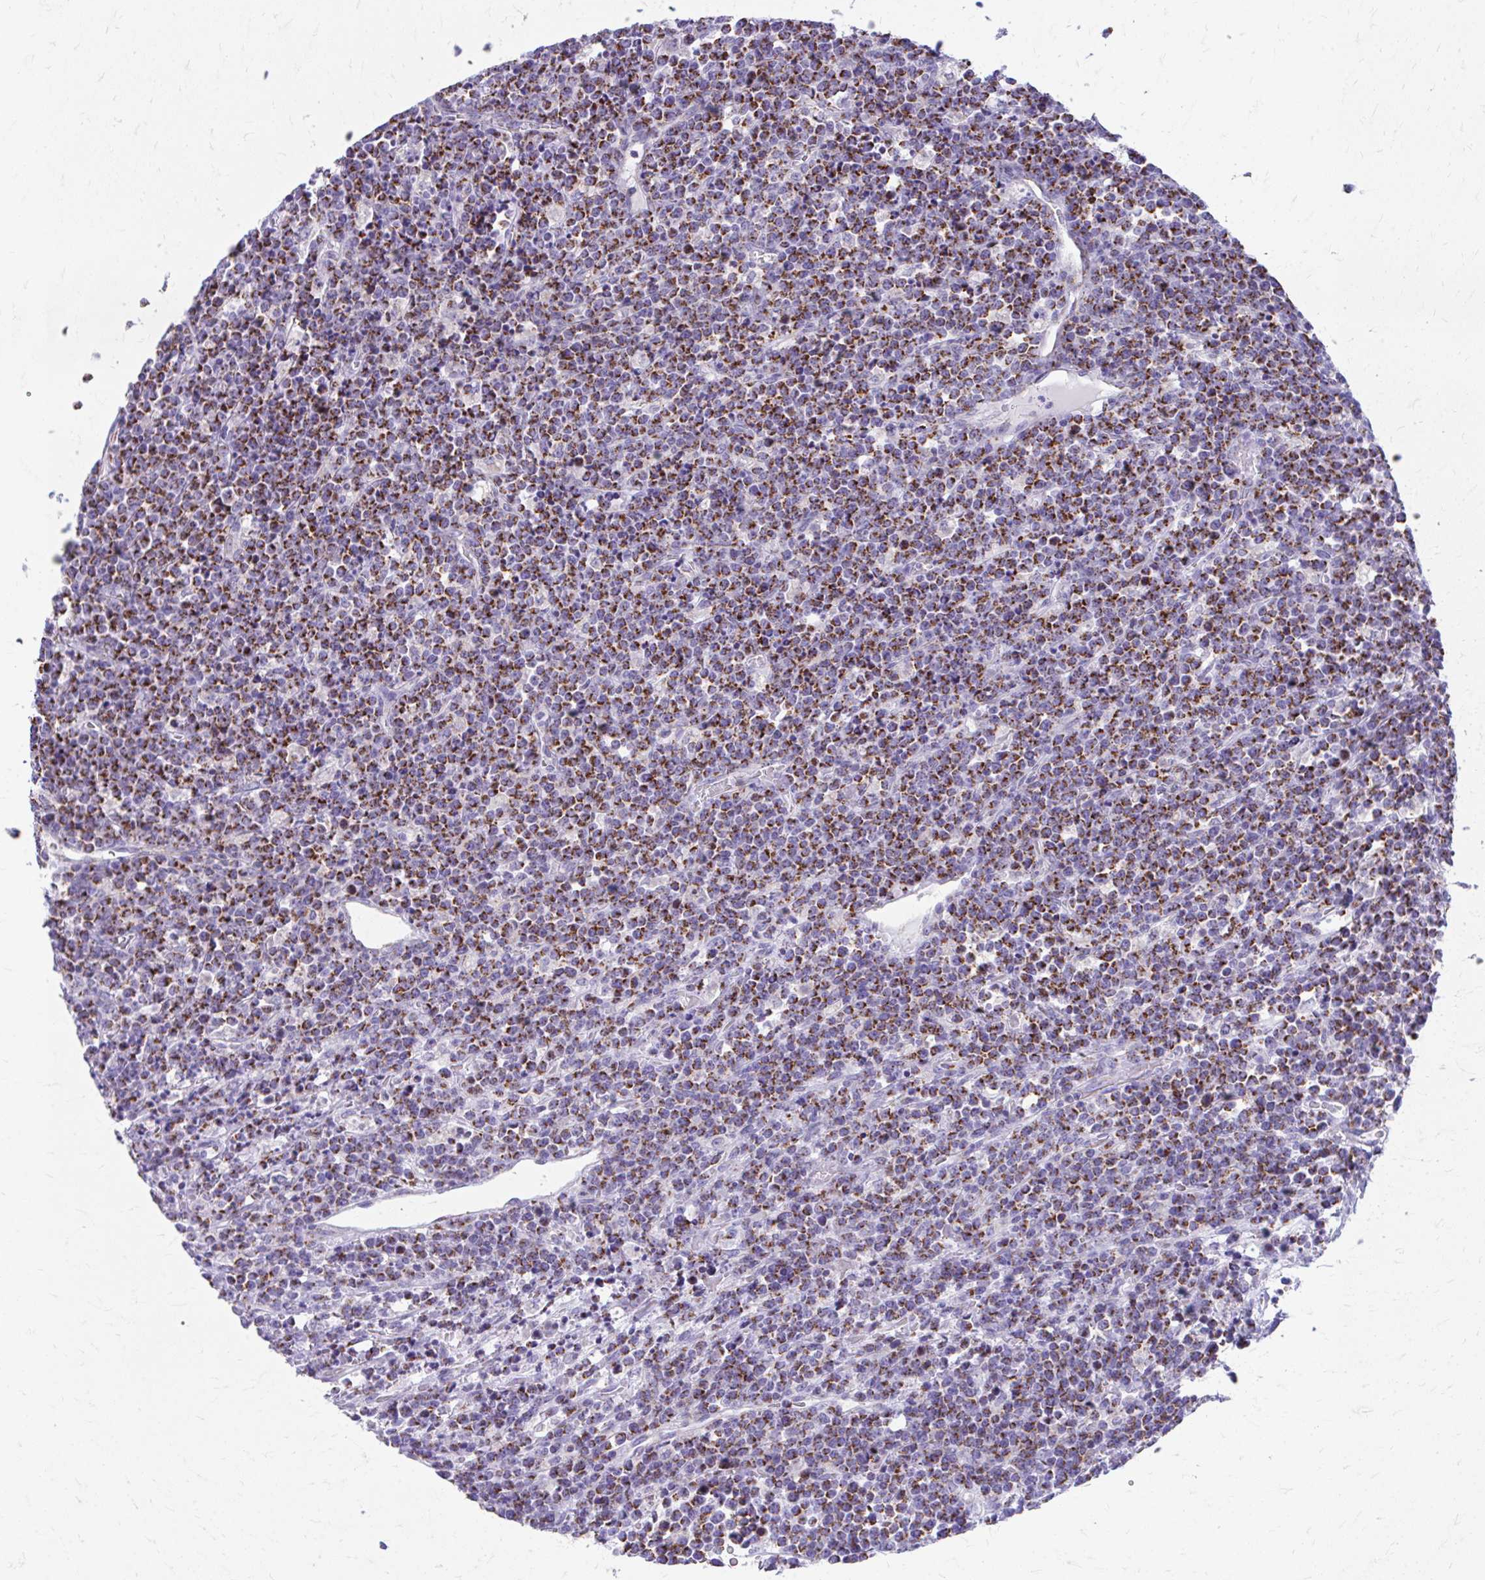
{"staining": {"intensity": "strong", "quantity": ">75%", "location": "cytoplasmic/membranous"}, "tissue": "lymphoma", "cell_type": "Tumor cells", "image_type": "cancer", "snomed": [{"axis": "morphology", "description": "Malignant lymphoma, non-Hodgkin's type, High grade"}, {"axis": "topography", "description": "Ovary"}], "caption": "The immunohistochemical stain labels strong cytoplasmic/membranous expression in tumor cells of high-grade malignant lymphoma, non-Hodgkin's type tissue.", "gene": "MRPL19", "patient": {"sex": "female", "age": 56}}